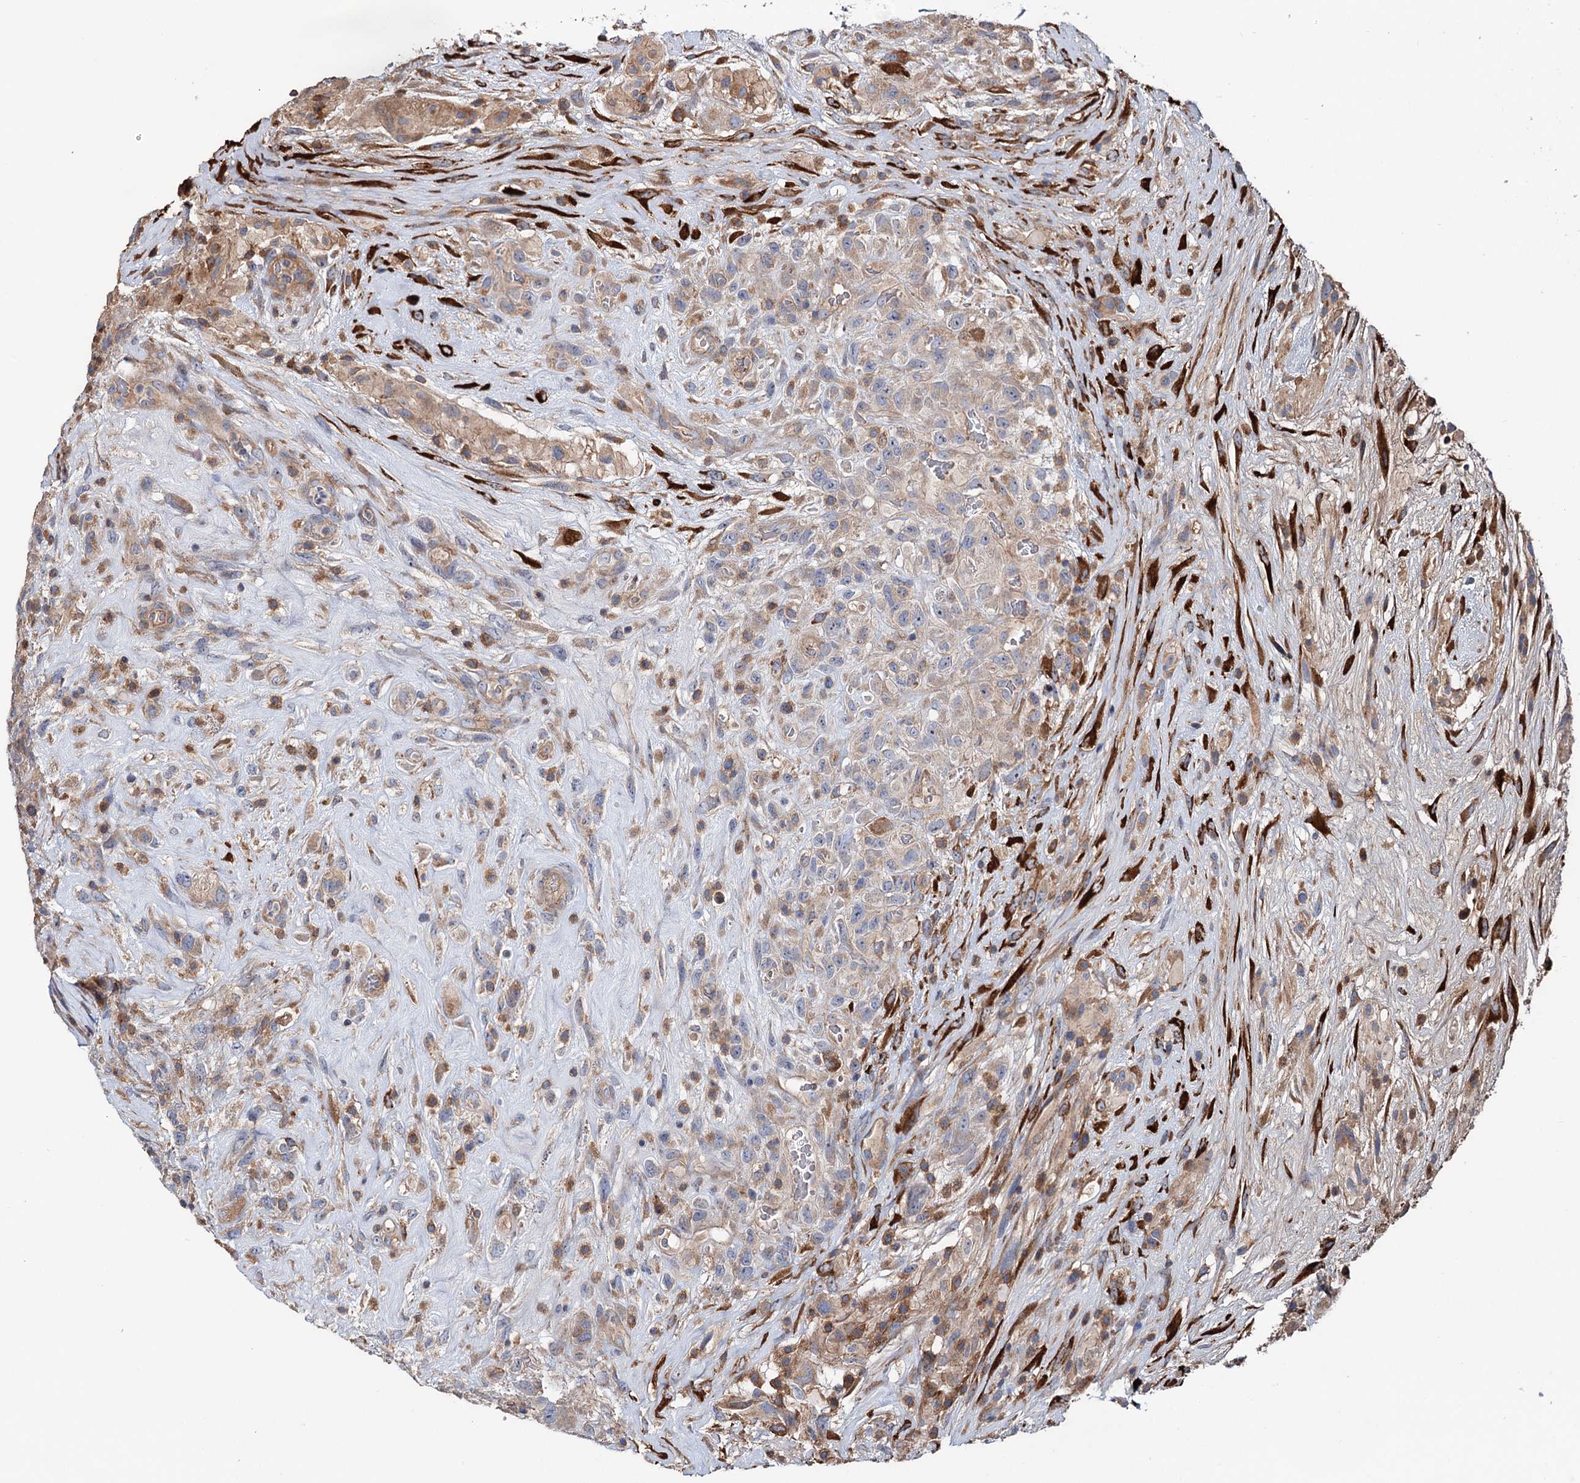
{"staining": {"intensity": "weak", "quantity": "25%-75%", "location": "cytoplasmic/membranous"}, "tissue": "glioma", "cell_type": "Tumor cells", "image_type": "cancer", "snomed": [{"axis": "morphology", "description": "Glioma, malignant, High grade"}, {"axis": "topography", "description": "Brain"}], "caption": "The image demonstrates a brown stain indicating the presence of a protein in the cytoplasmic/membranous of tumor cells in glioma. The protein of interest is stained brown, and the nuclei are stained in blue (DAB IHC with brightfield microscopy, high magnification).", "gene": "RNF111", "patient": {"sex": "male", "age": 61}}